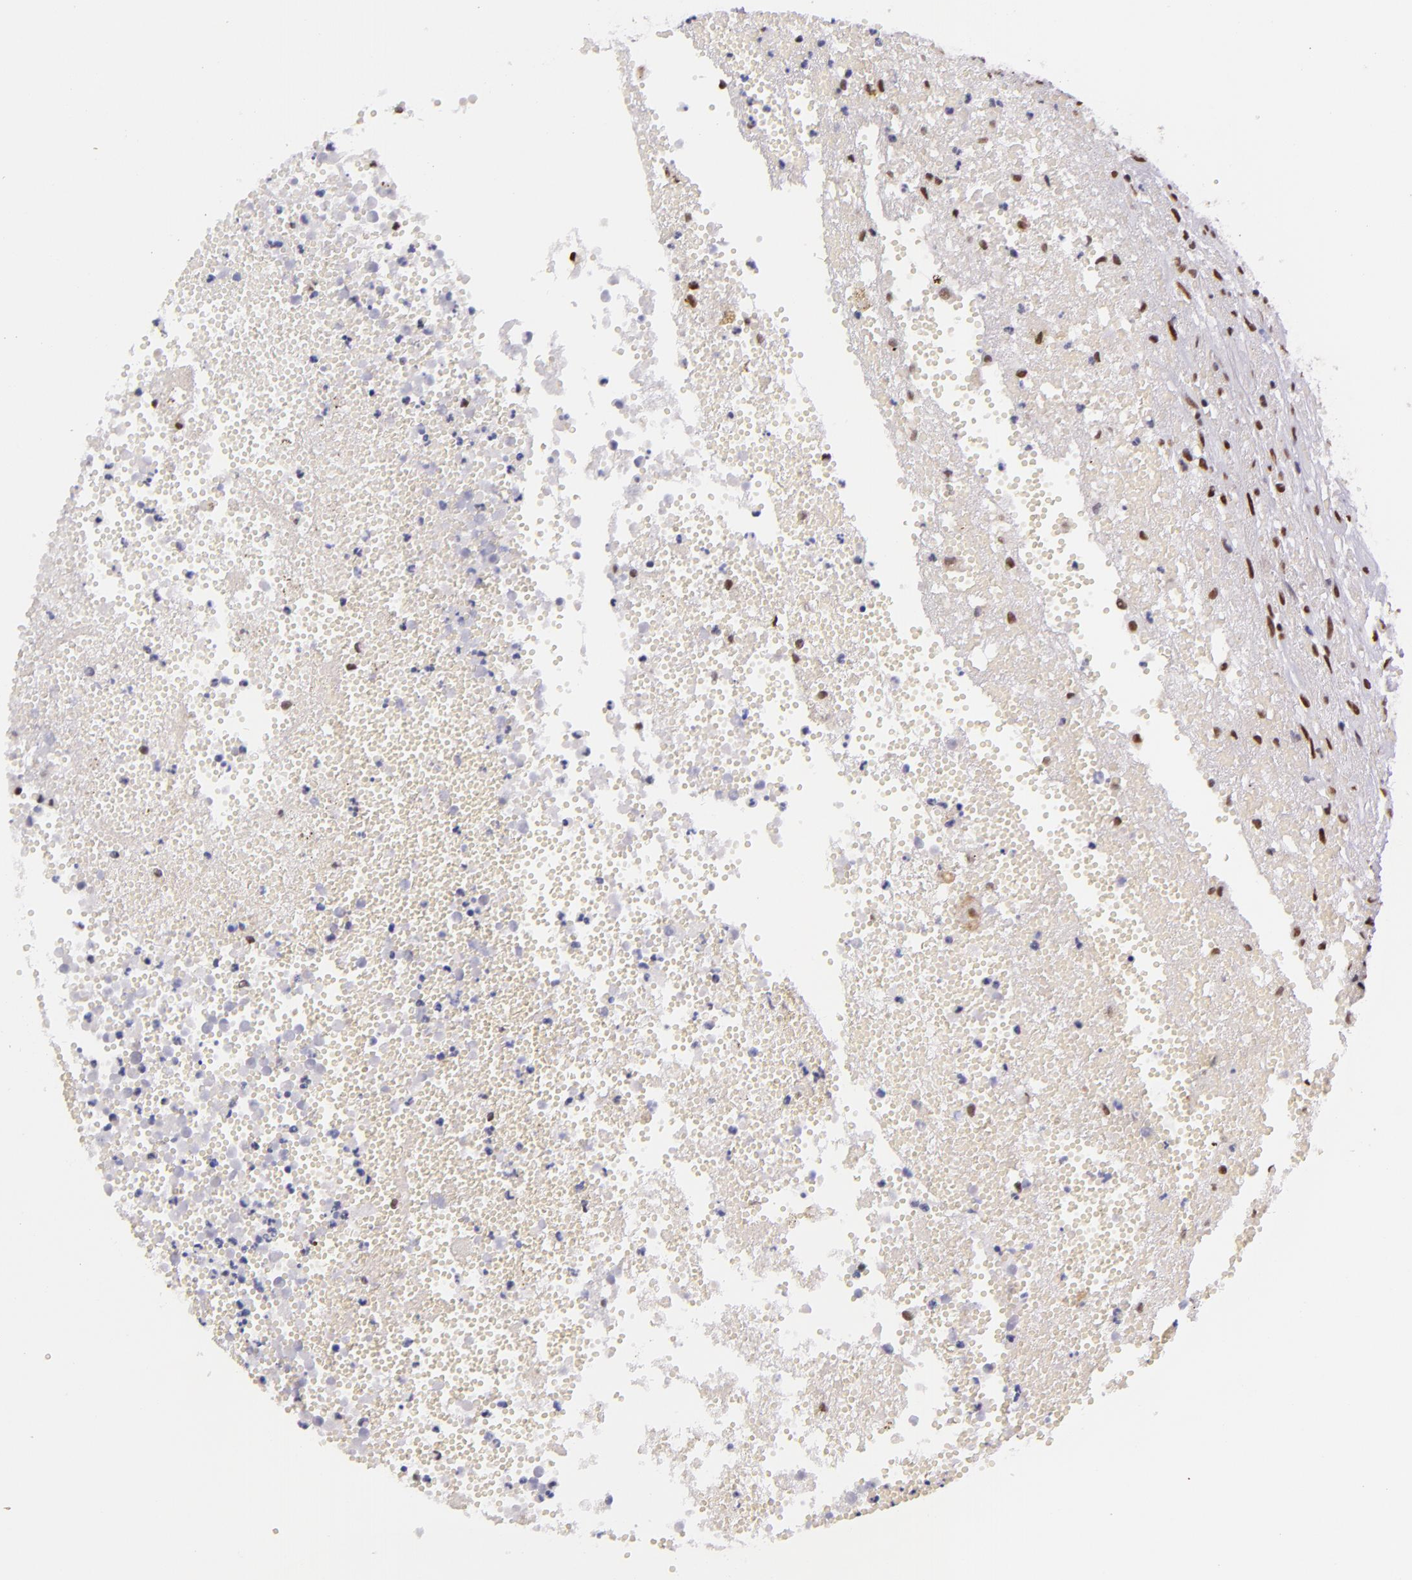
{"staining": {"intensity": "moderate", "quantity": "25%-75%", "location": "nuclear"}, "tissue": "glioma", "cell_type": "Tumor cells", "image_type": "cancer", "snomed": [{"axis": "morphology", "description": "Glioma, malignant, High grade"}, {"axis": "topography", "description": "Brain"}], "caption": "Brown immunohistochemical staining in glioma demonstrates moderate nuclear expression in about 25%-75% of tumor cells.", "gene": "GPKOW", "patient": {"sex": "male", "age": 66}}